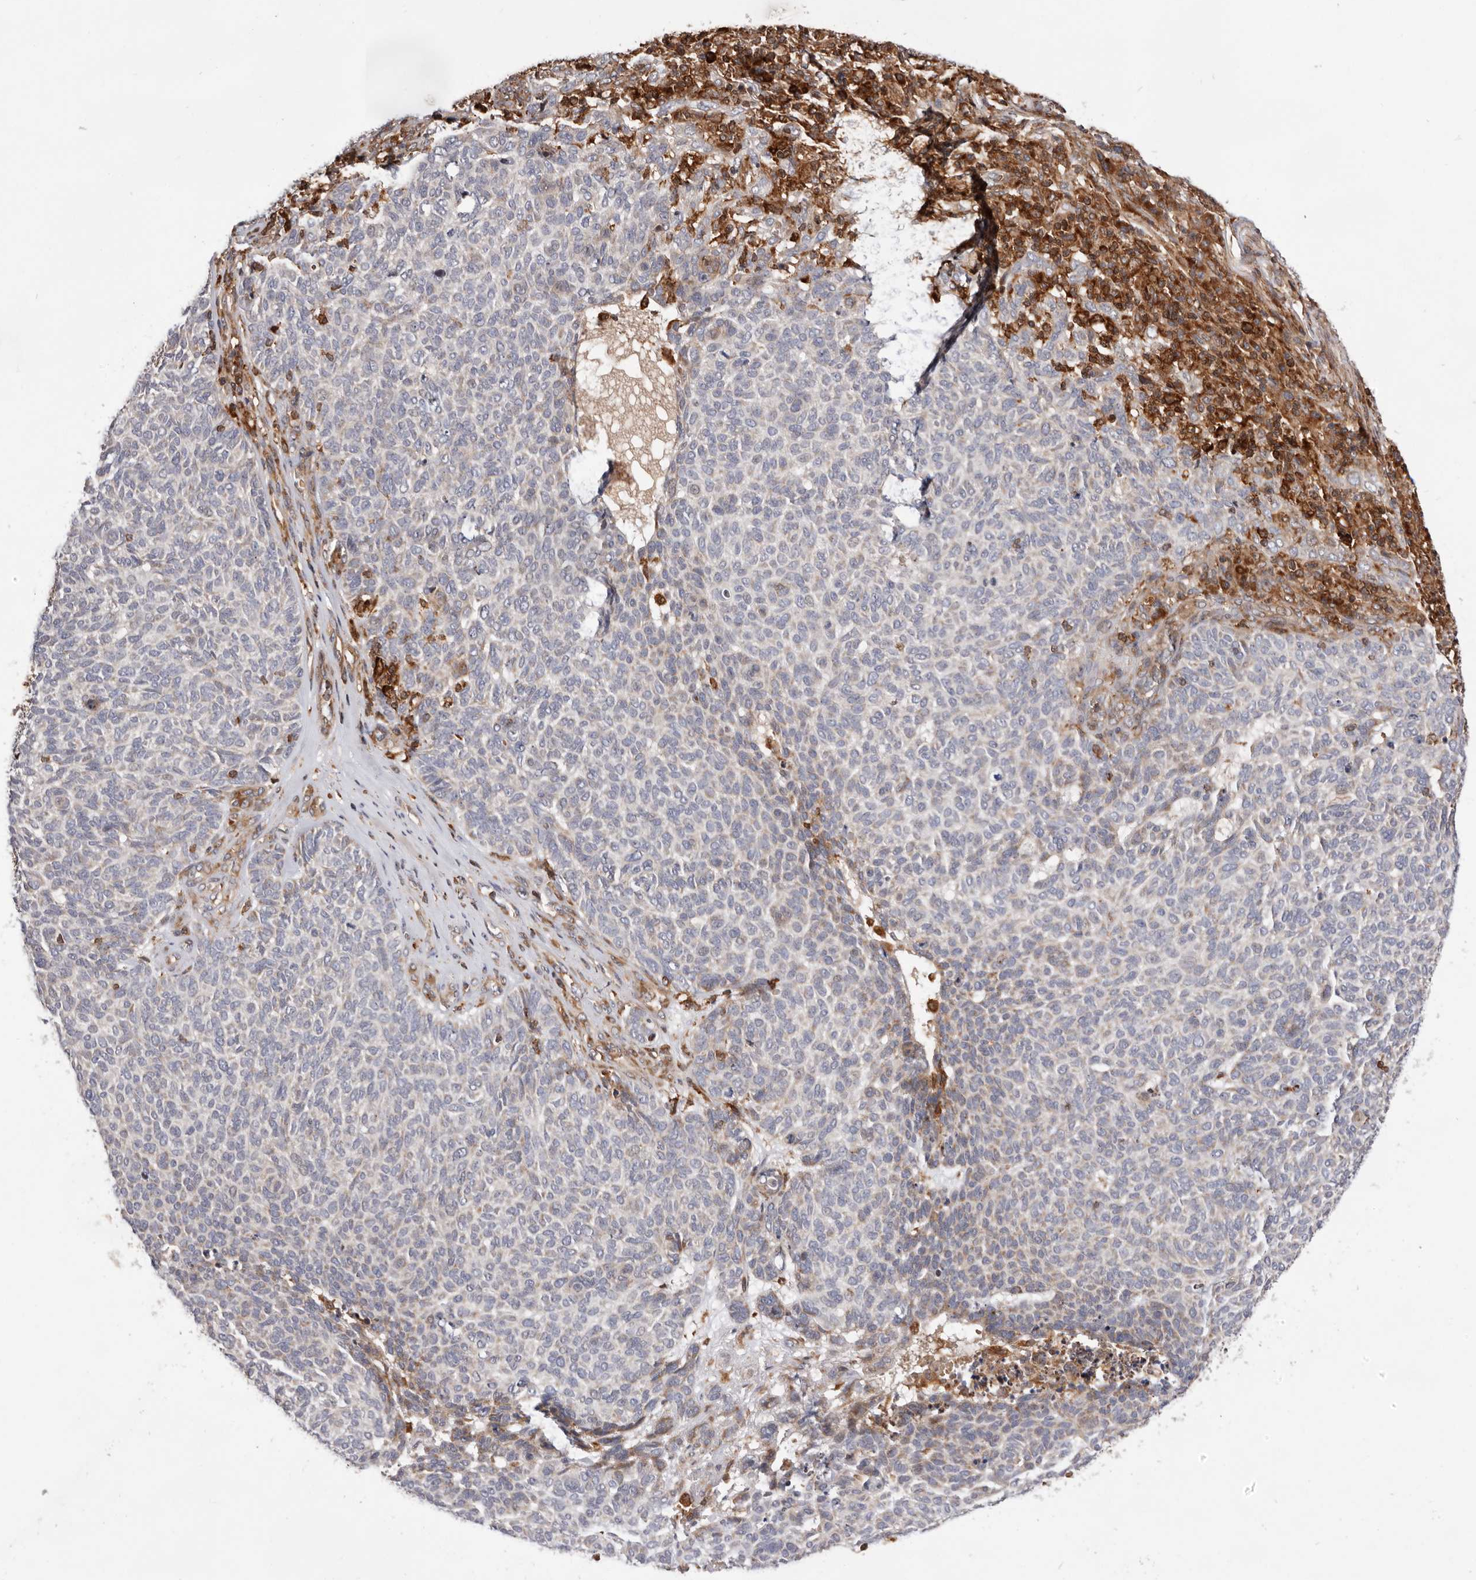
{"staining": {"intensity": "negative", "quantity": "none", "location": "none"}, "tissue": "skin cancer", "cell_type": "Tumor cells", "image_type": "cancer", "snomed": [{"axis": "morphology", "description": "Squamous cell carcinoma, NOS"}, {"axis": "topography", "description": "Skin"}], "caption": "Tumor cells are negative for protein expression in human squamous cell carcinoma (skin).", "gene": "RNF213", "patient": {"sex": "female", "age": 90}}